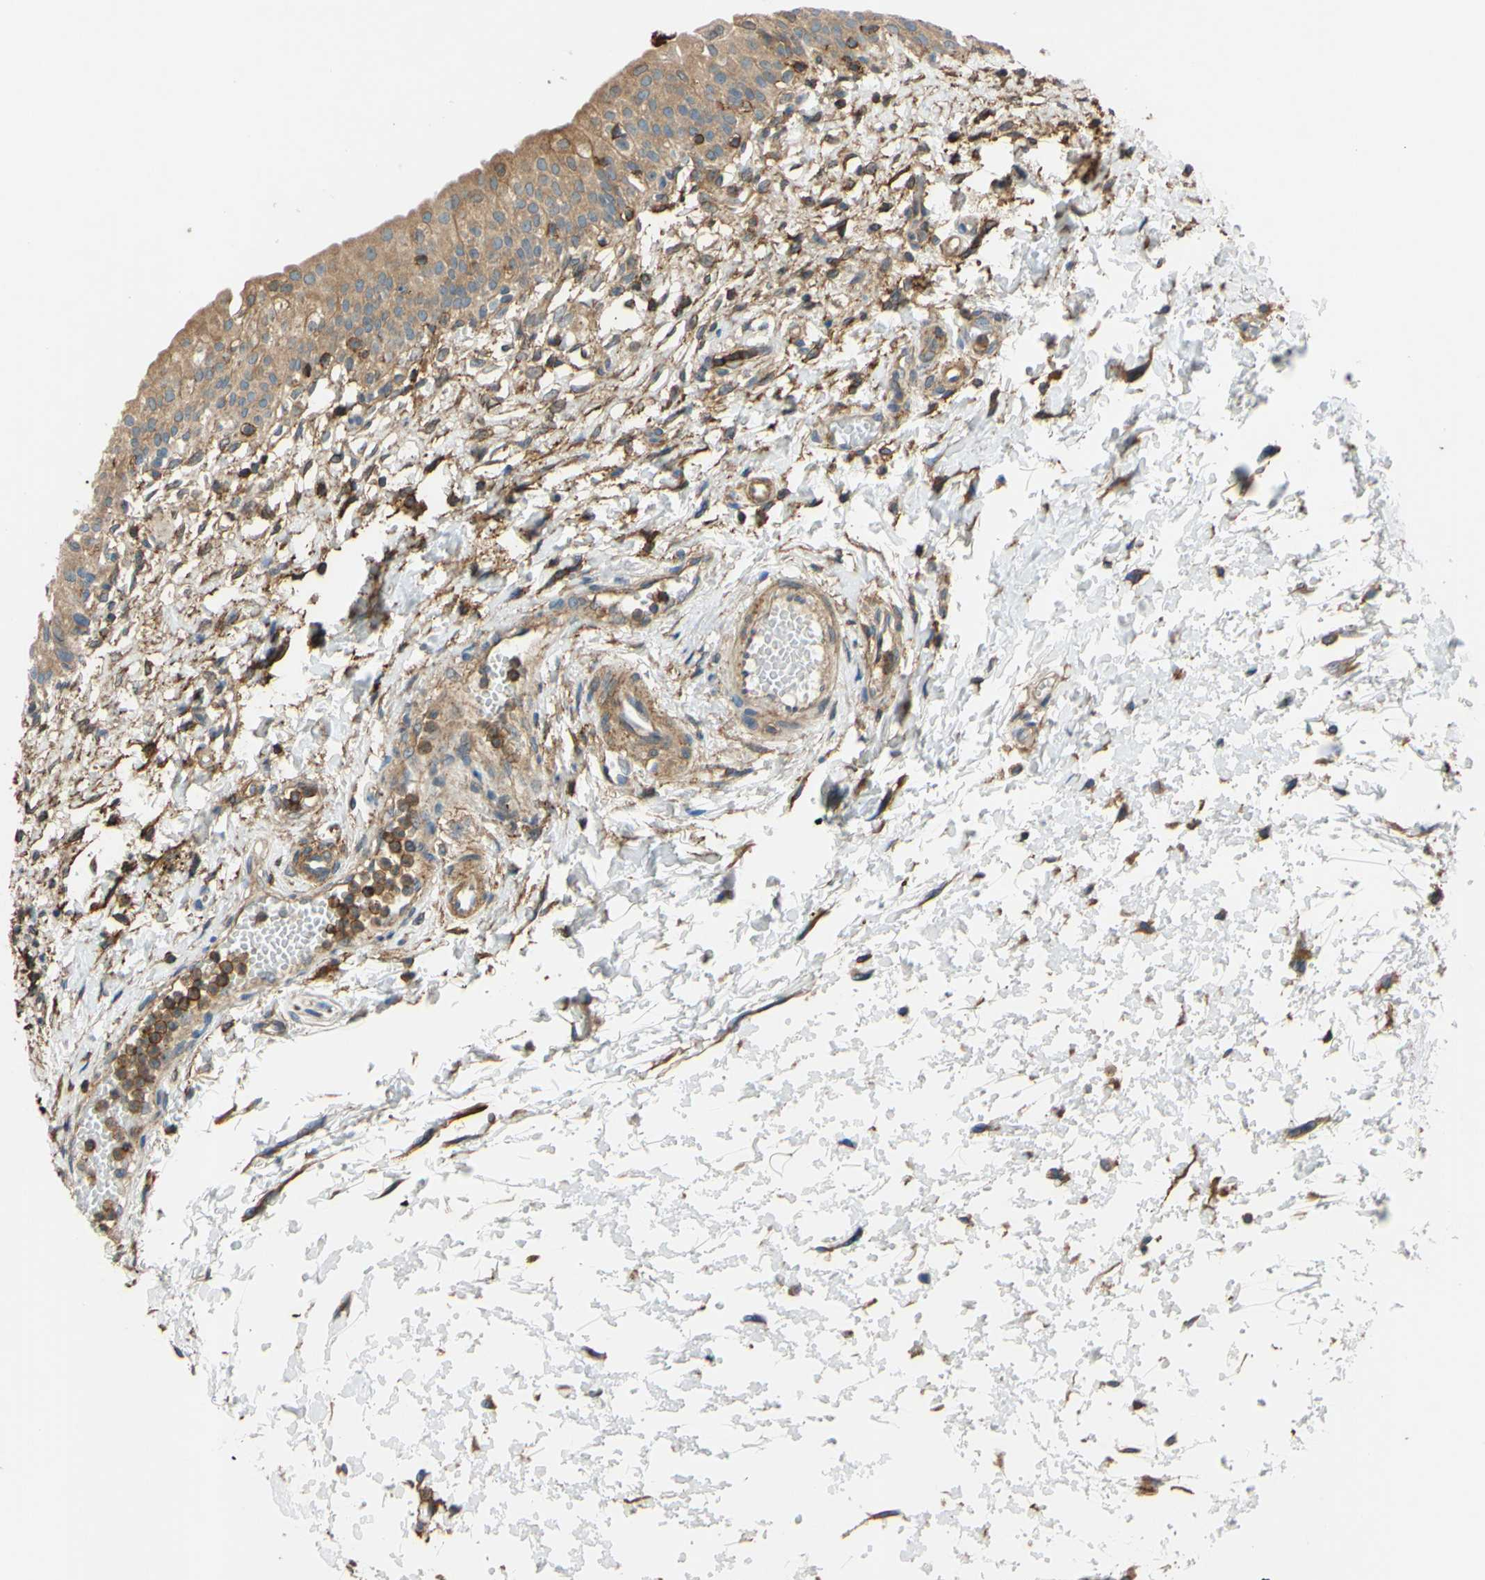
{"staining": {"intensity": "moderate", "quantity": ">75%", "location": "cytoplasmic/membranous"}, "tissue": "urinary bladder", "cell_type": "Urothelial cells", "image_type": "normal", "snomed": [{"axis": "morphology", "description": "Normal tissue, NOS"}, {"axis": "topography", "description": "Urinary bladder"}], "caption": "The histopathology image displays staining of unremarkable urinary bladder, revealing moderate cytoplasmic/membranous protein expression (brown color) within urothelial cells.", "gene": "POR", "patient": {"sex": "male", "age": 55}}